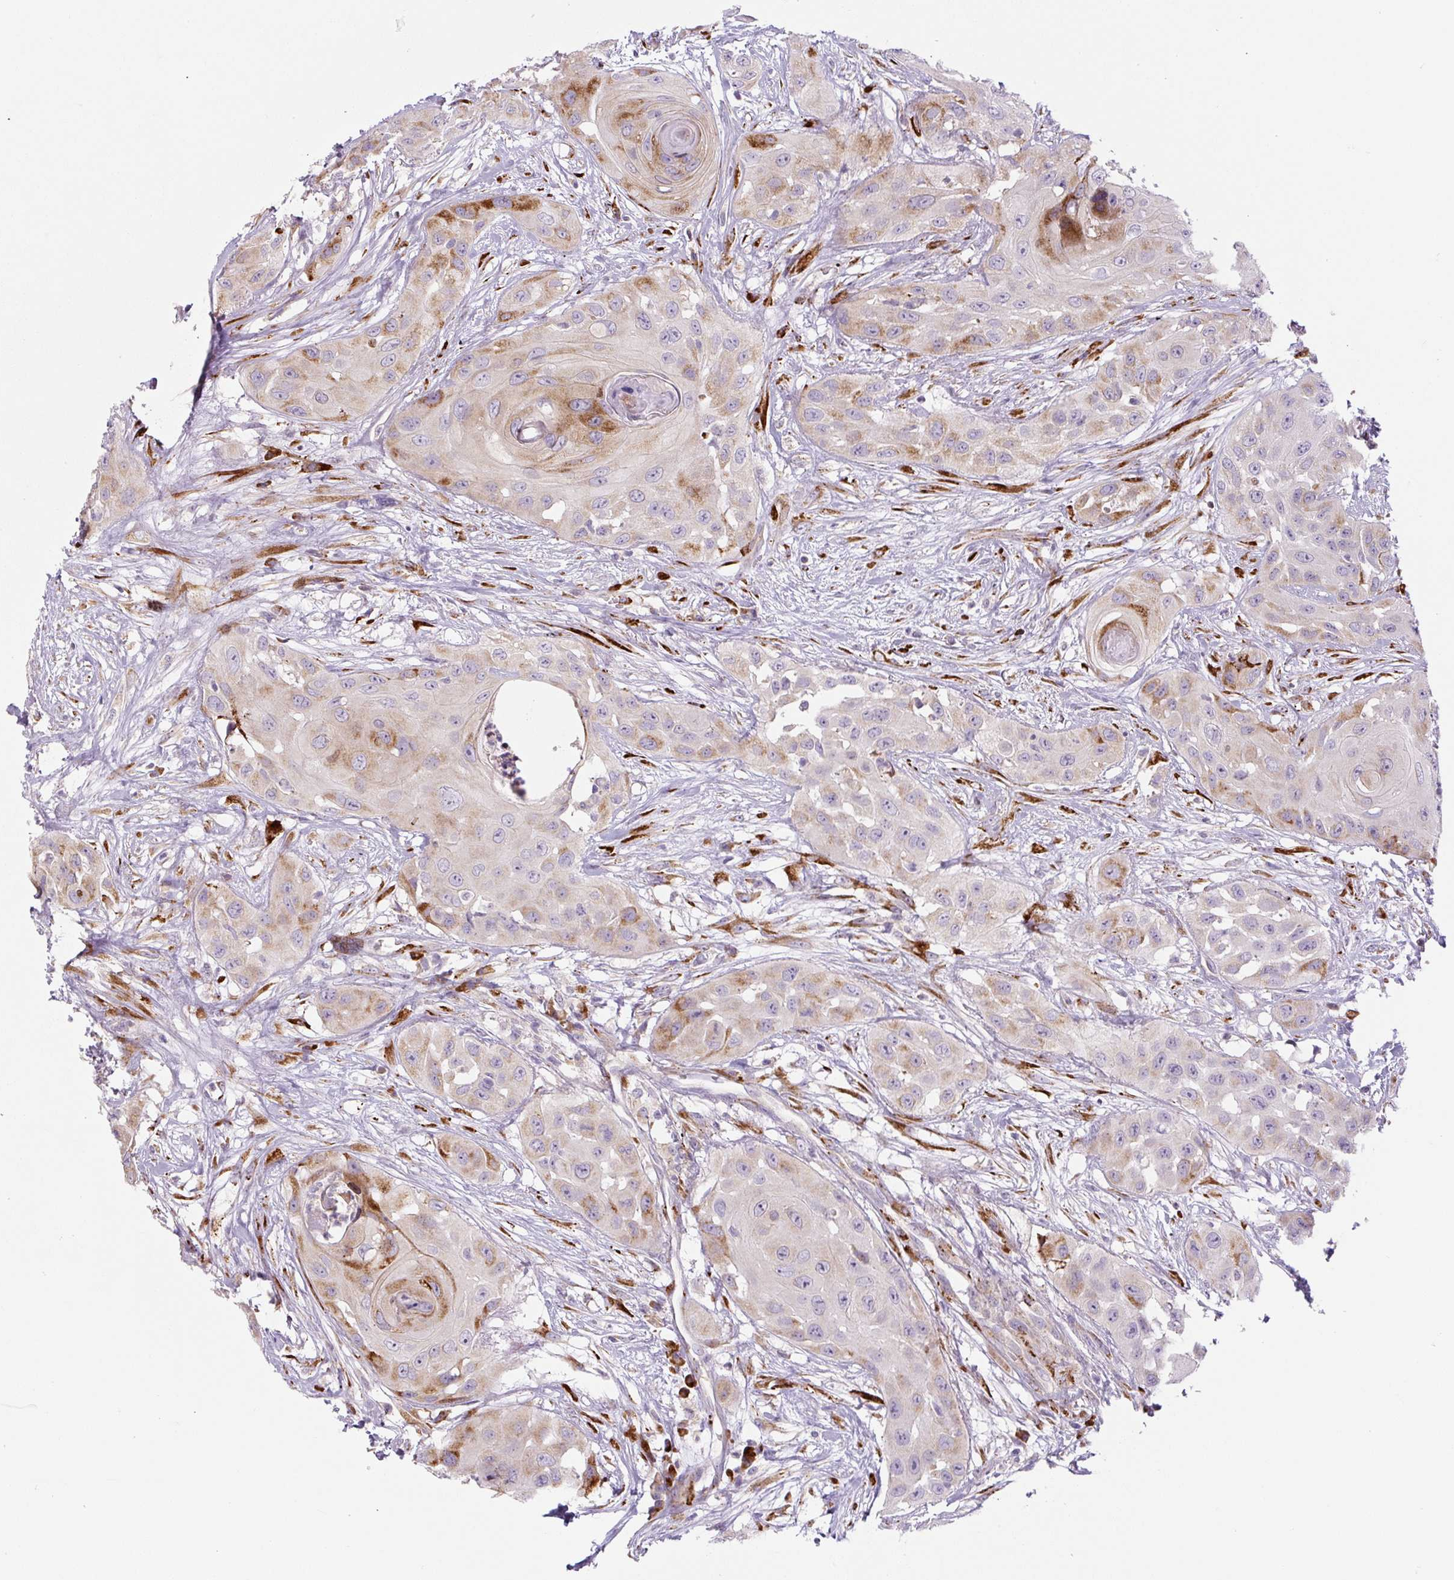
{"staining": {"intensity": "moderate", "quantity": "<25%", "location": "cytoplasmic/membranous"}, "tissue": "head and neck cancer", "cell_type": "Tumor cells", "image_type": "cancer", "snomed": [{"axis": "morphology", "description": "Squamous cell carcinoma, NOS"}, {"axis": "topography", "description": "Head-Neck"}], "caption": "Moderate cytoplasmic/membranous protein positivity is seen in approximately <25% of tumor cells in head and neck cancer (squamous cell carcinoma).", "gene": "DISP3", "patient": {"sex": "male", "age": 83}}